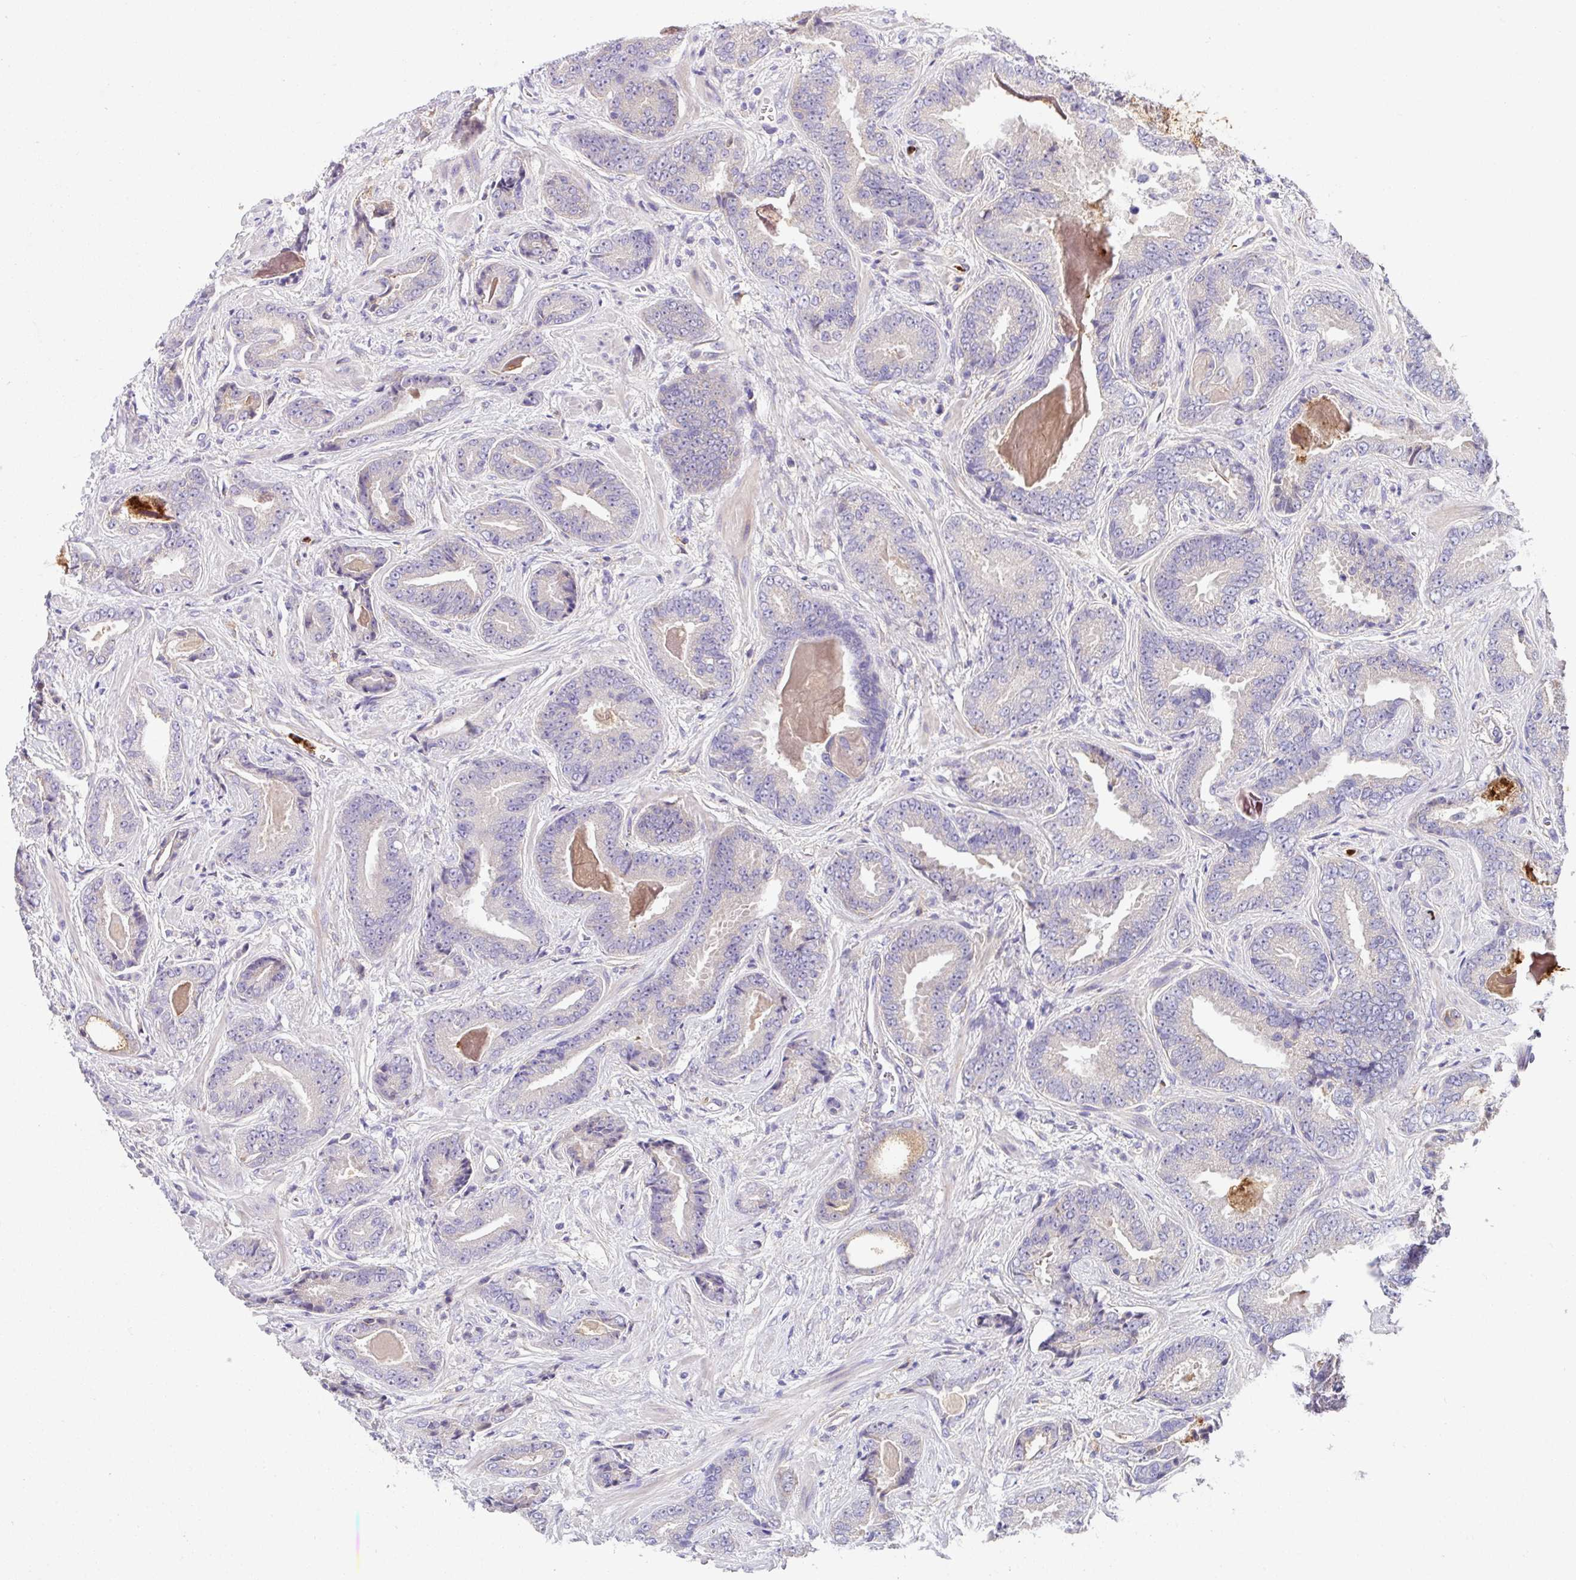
{"staining": {"intensity": "negative", "quantity": "none", "location": "none"}, "tissue": "prostate cancer", "cell_type": "Tumor cells", "image_type": "cancer", "snomed": [{"axis": "morphology", "description": "Adenocarcinoma, Low grade"}, {"axis": "topography", "description": "Prostate"}], "caption": "IHC histopathology image of neoplastic tissue: human prostate cancer (low-grade adenocarcinoma) stained with DAB (3,3'-diaminobenzidine) shows no significant protein positivity in tumor cells.", "gene": "CRISP3", "patient": {"sex": "male", "age": 62}}